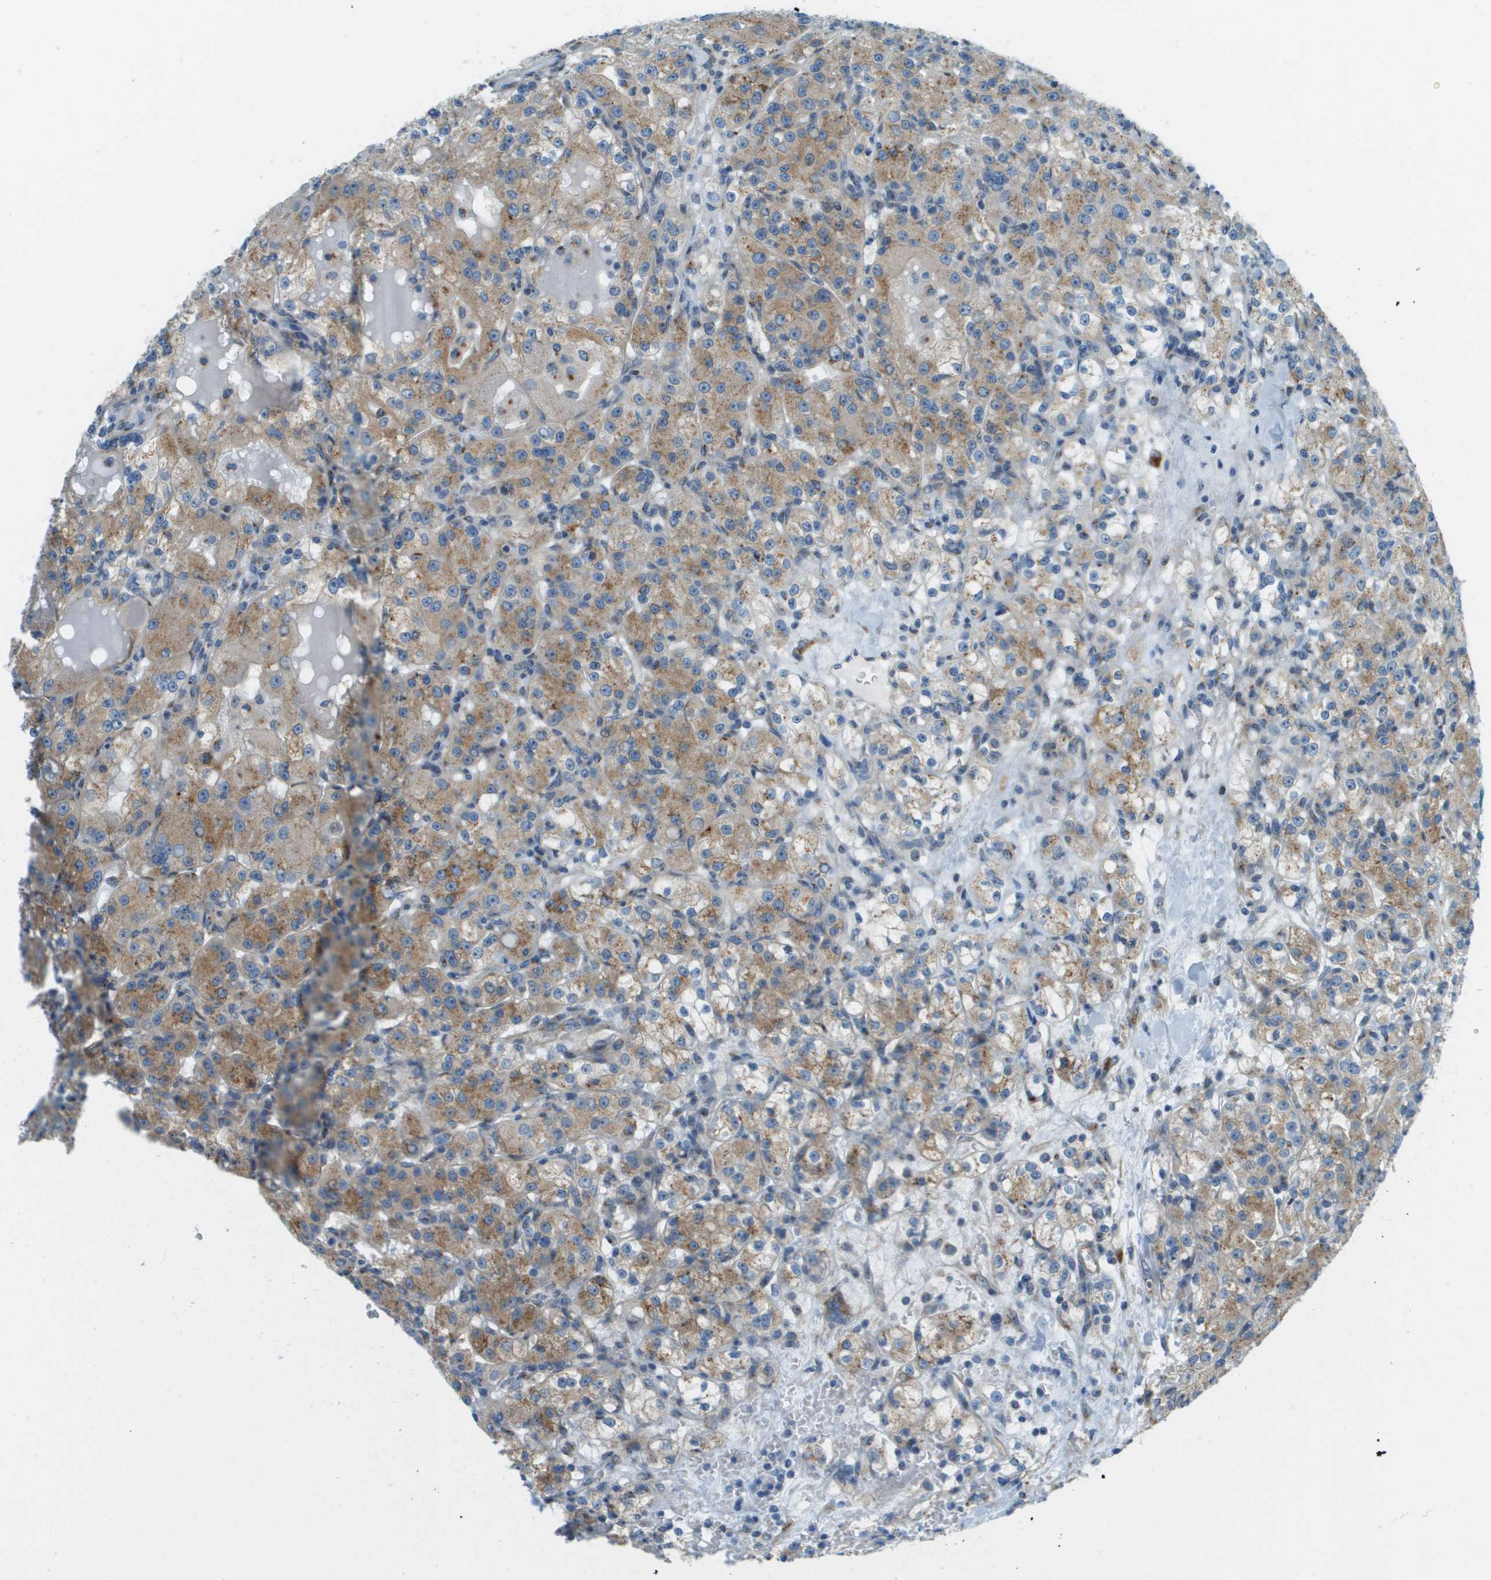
{"staining": {"intensity": "moderate", "quantity": ">75%", "location": "cytoplasmic/membranous"}, "tissue": "renal cancer", "cell_type": "Tumor cells", "image_type": "cancer", "snomed": [{"axis": "morphology", "description": "Normal tissue, NOS"}, {"axis": "morphology", "description": "Adenocarcinoma, NOS"}, {"axis": "topography", "description": "Kidney"}], "caption": "Brown immunohistochemical staining in adenocarcinoma (renal) displays moderate cytoplasmic/membranous positivity in approximately >75% of tumor cells.", "gene": "ACBD3", "patient": {"sex": "male", "age": 61}}